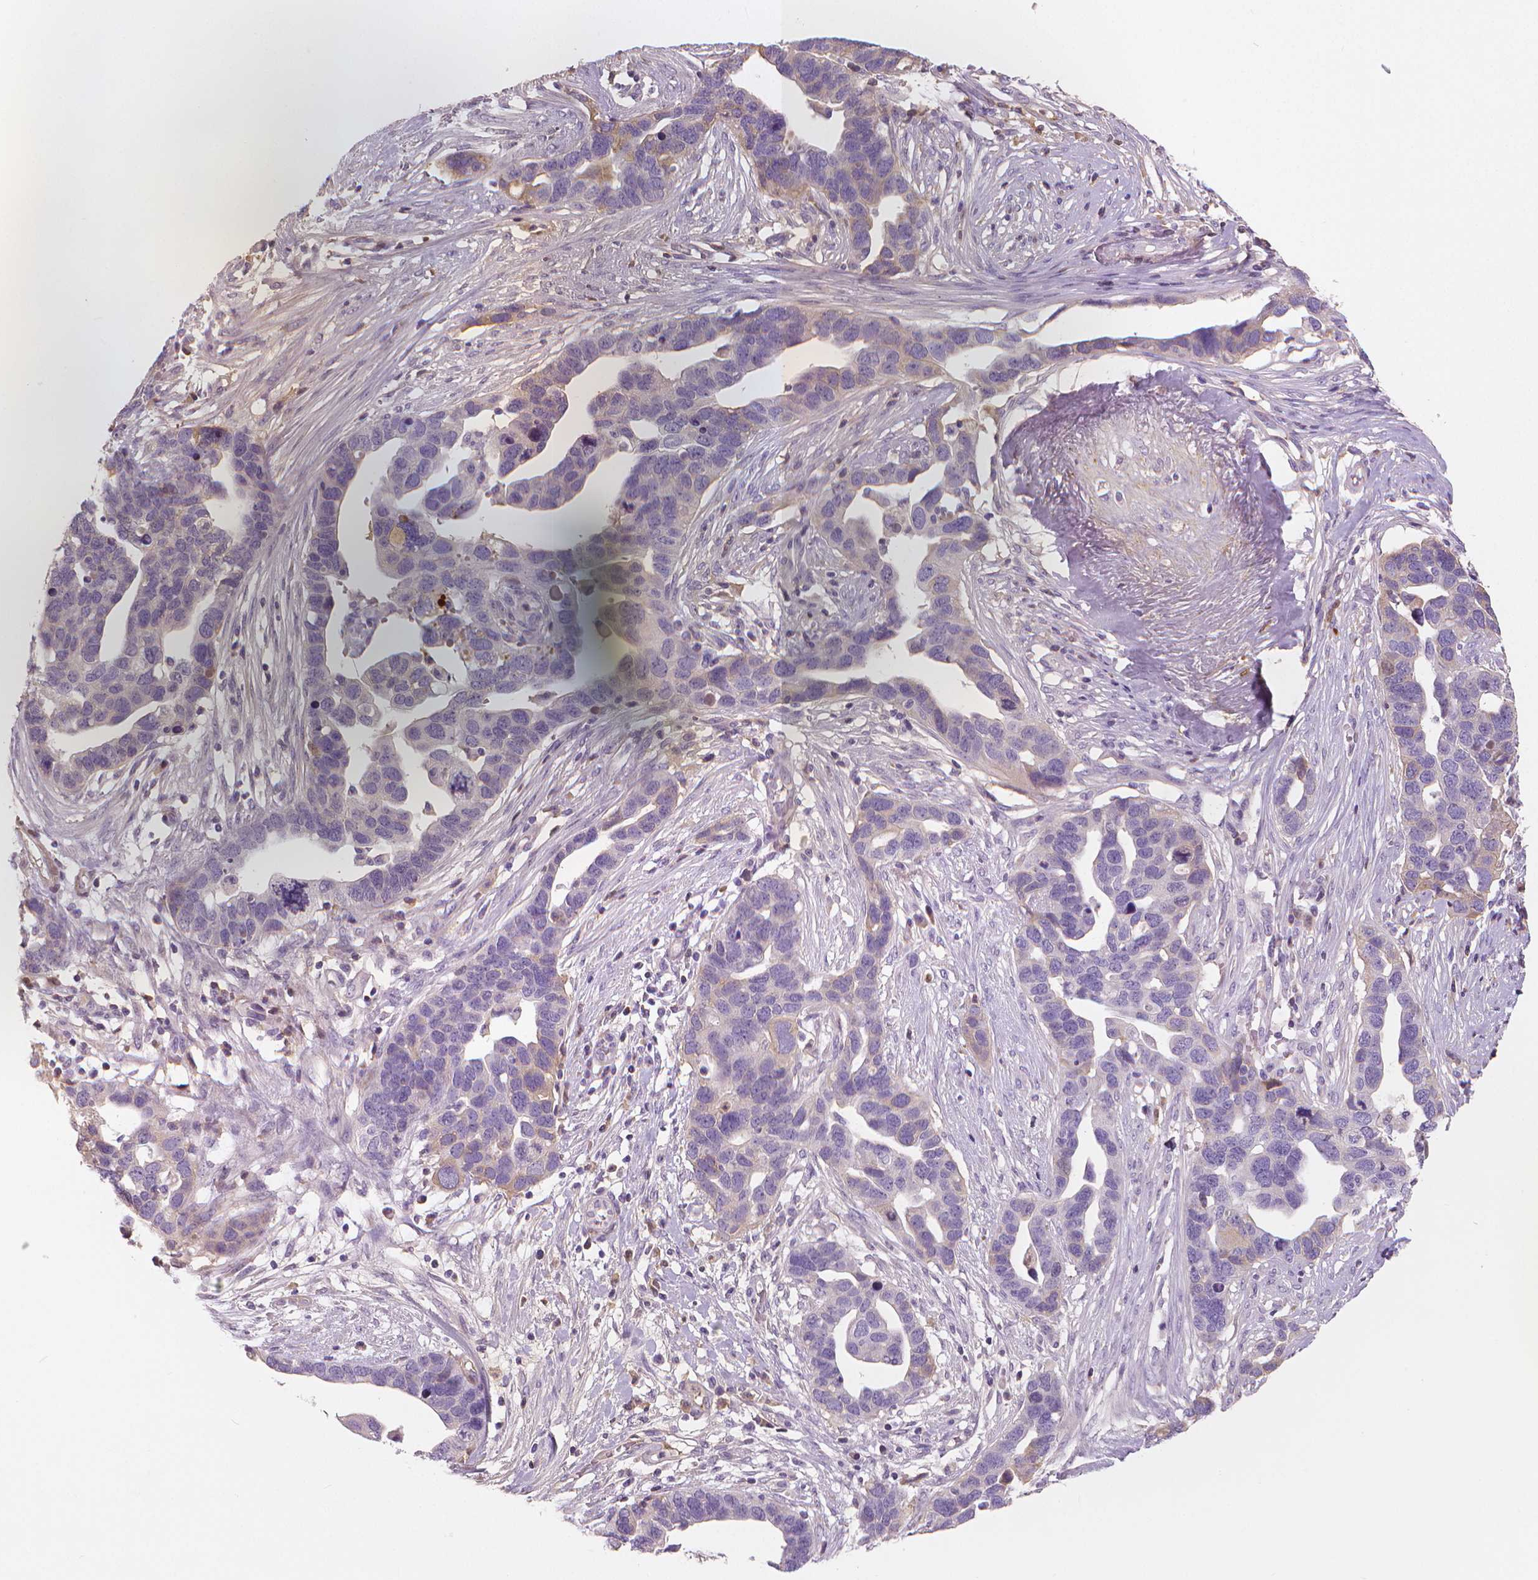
{"staining": {"intensity": "negative", "quantity": "none", "location": "none"}, "tissue": "ovarian cancer", "cell_type": "Tumor cells", "image_type": "cancer", "snomed": [{"axis": "morphology", "description": "Cystadenocarcinoma, serous, NOS"}, {"axis": "topography", "description": "Ovary"}], "caption": "Immunohistochemistry photomicrograph of human ovarian cancer stained for a protein (brown), which shows no staining in tumor cells. The staining is performed using DAB brown chromogen with nuclei counter-stained in using hematoxylin.", "gene": "APOA4", "patient": {"sex": "female", "age": 54}}